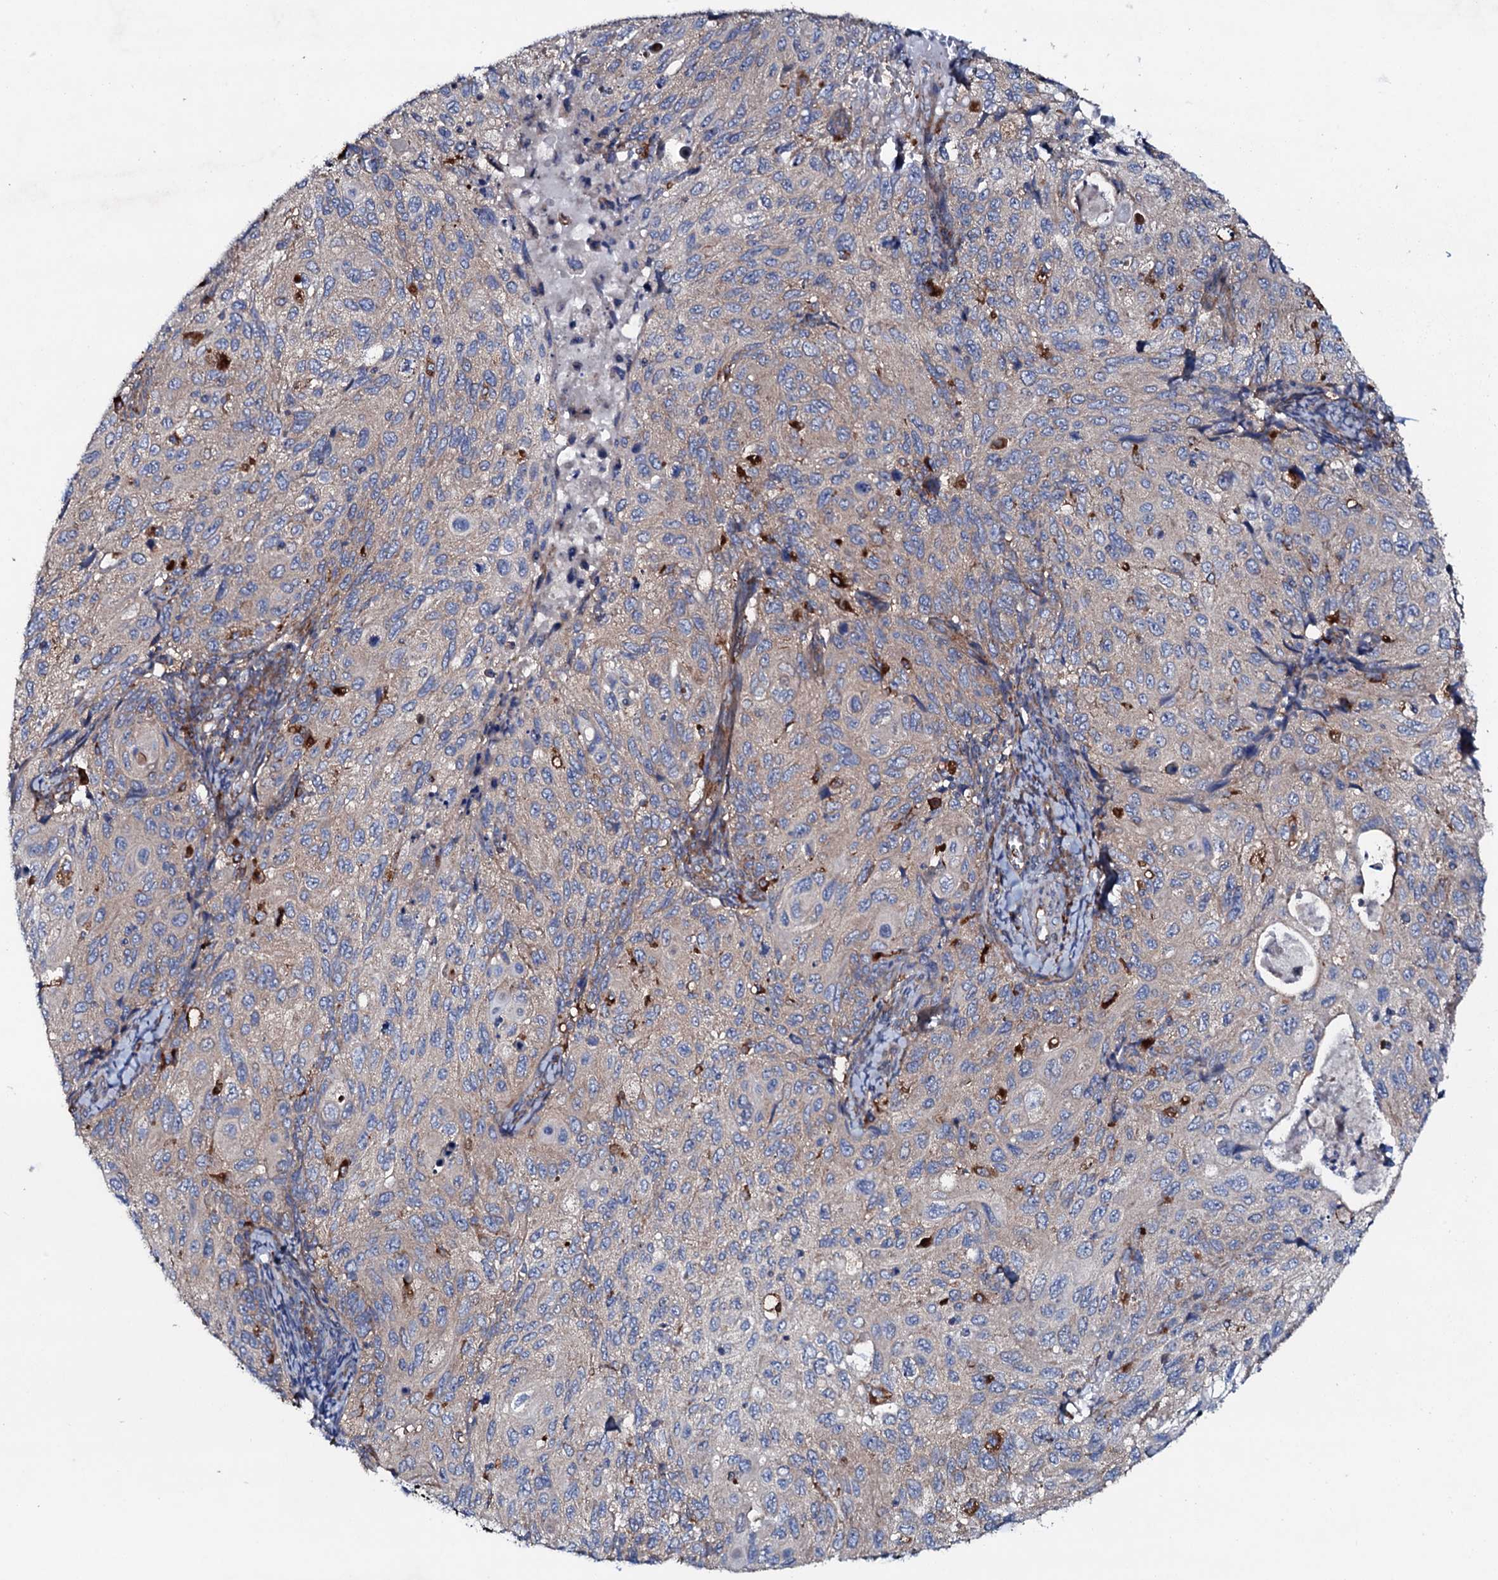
{"staining": {"intensity": "weak", "quantity": "<25%", "location": "cytoplasmic/membranous"}, "tissue": "cervical cancer", "cell_type": "Tumor cells", "image_type": "cancer", "snomed": [{"axis": "morphology", "description": "Squamous cell carcinoma, NOS"}, {"axis": "topography", "description": "Cervix"}], "caption": "The photomicrograph reveals no staining of tumor cells in cervical squamous cell carcinoma. (IHC, brightfield microscopy, high magnification).", "gene": "P2RX4", "patient": {"sex": "female", "age": 70}}